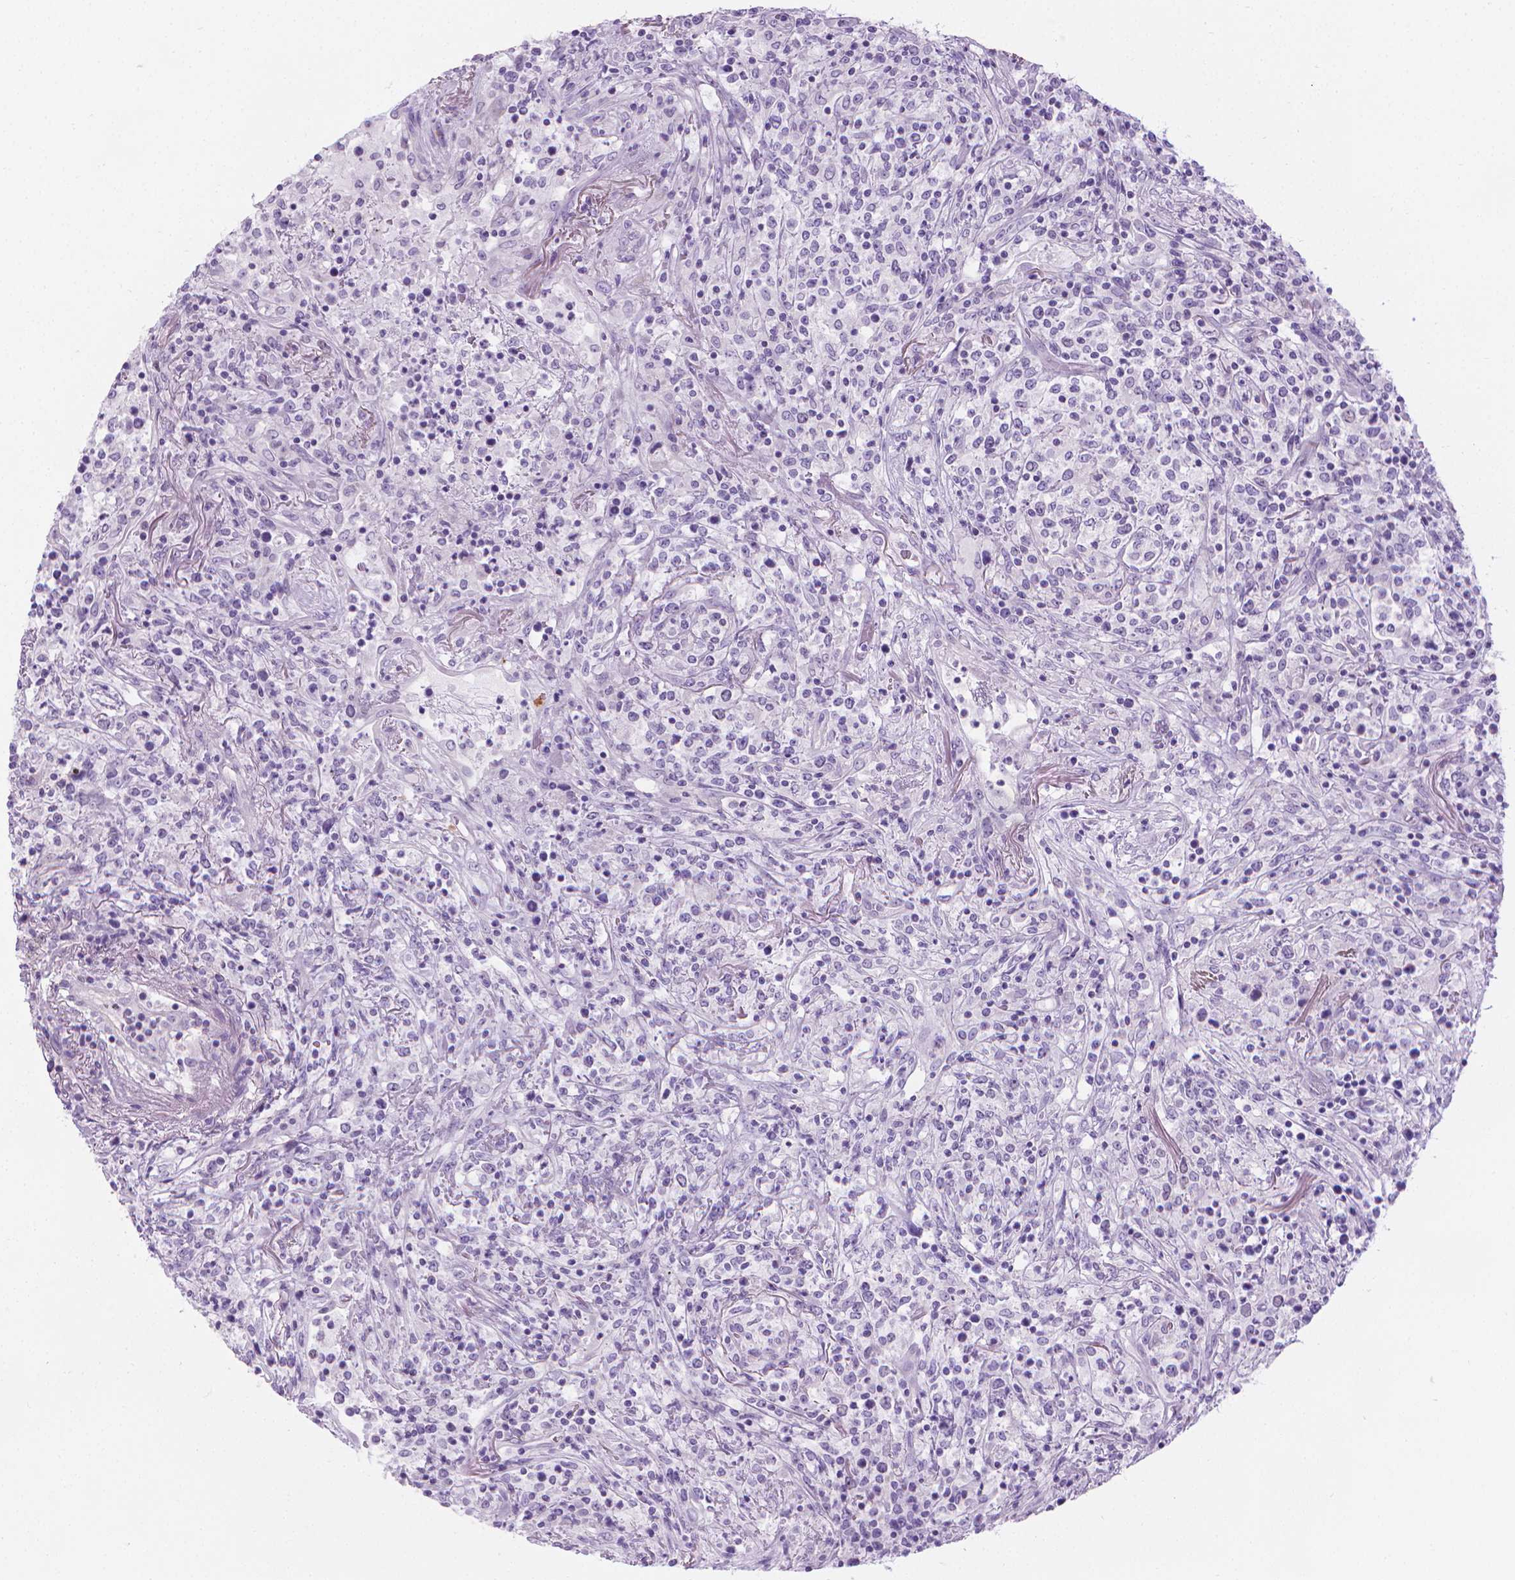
{"staining": {"intensity": "negative", "quantity": "none", "location": "none"}, "tissue": "lymphoma", "cell_type": "Tumor cells", "image_type": "cancer", "snomed": [{"axis": "morphology", "description": "Malignant lymphoma, non-Hodgkin's type, High grade"}, {"axis": "topography", "description": "Lung"}], "caption": "Histopathology image shows no significant protein expression in tumor cells of lymphoma.", "gene": "SPAG6", "patient": {"sex": "male", "age": 79}}